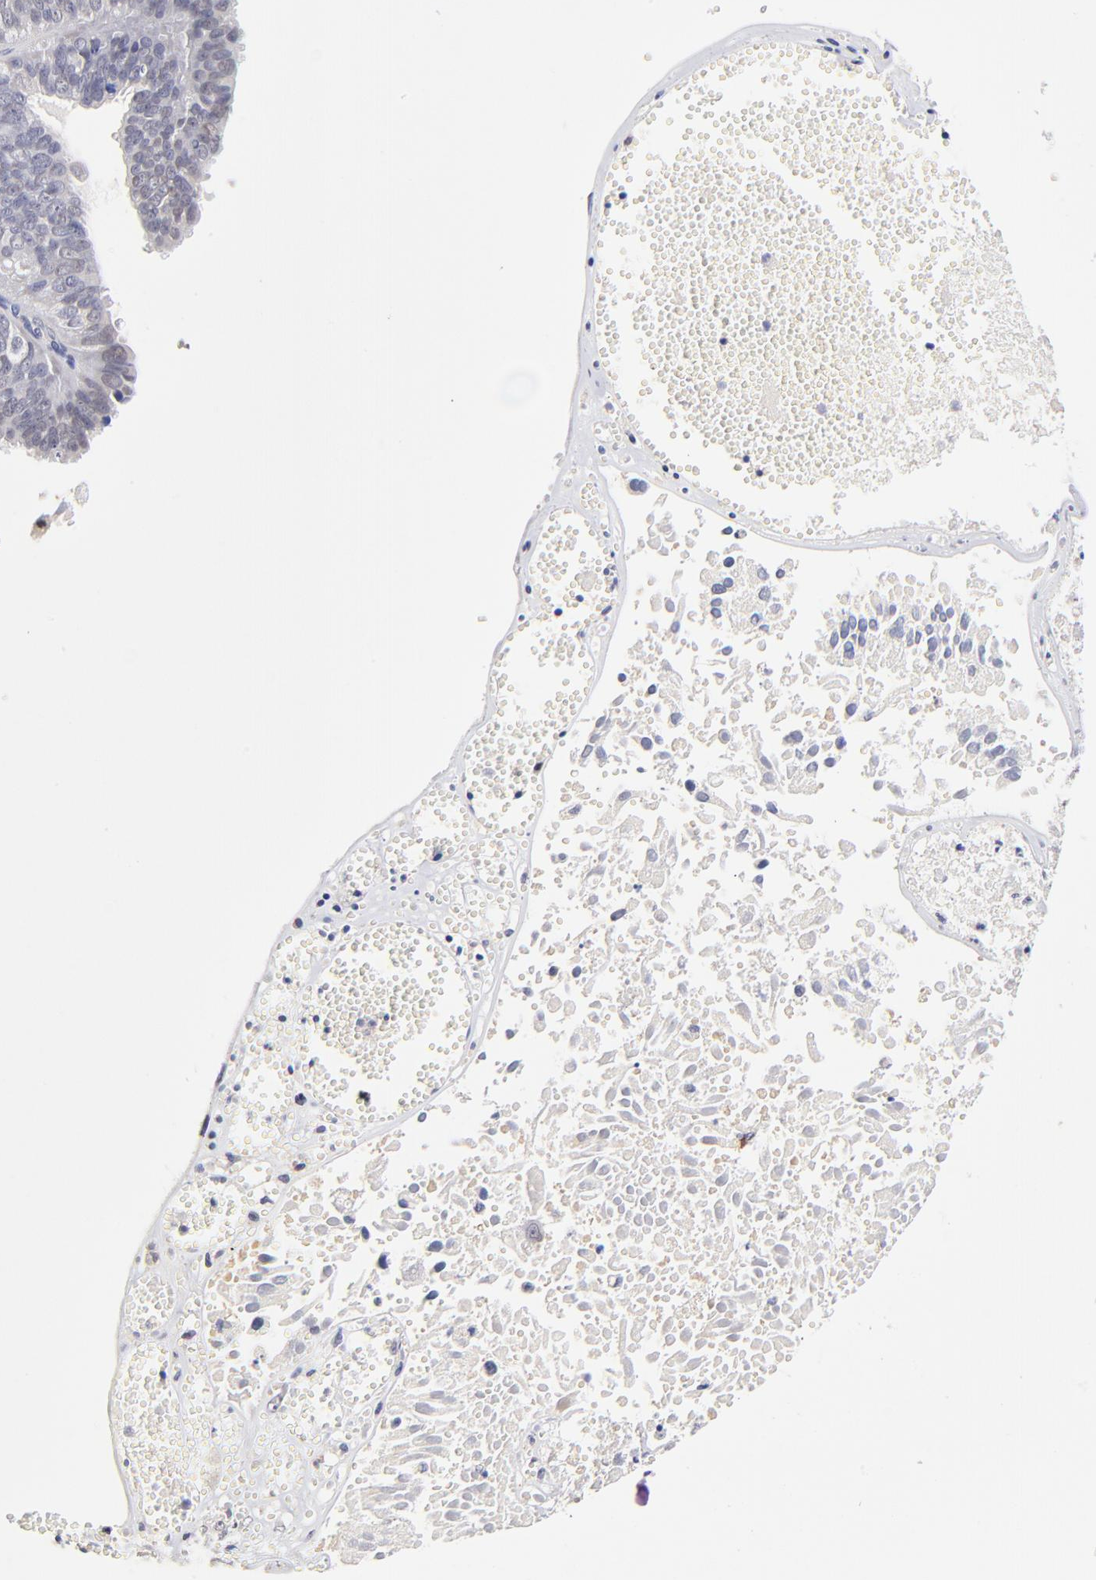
{"staining": {"intensity": "weak", "quantity": "<25%", "location": "nuclear"}, "tissue": "ovarian cancer", "cell_type": "Tumor cells", "image_type": "cancer", "snomed": [{"axis": "morphology", "description": "Carcinoma, endometroid"}, {"axis": "topography", "description": "Ovary"}], "caption": "The histopathology image demonstrates no significant staining in tumor cells of ovarian cancer (endometroid carcinoma). (IHC, brightfield microscopy, high magnification).", "gene": "ZNF10", "patient": {"sex": "female", "age": 85}}